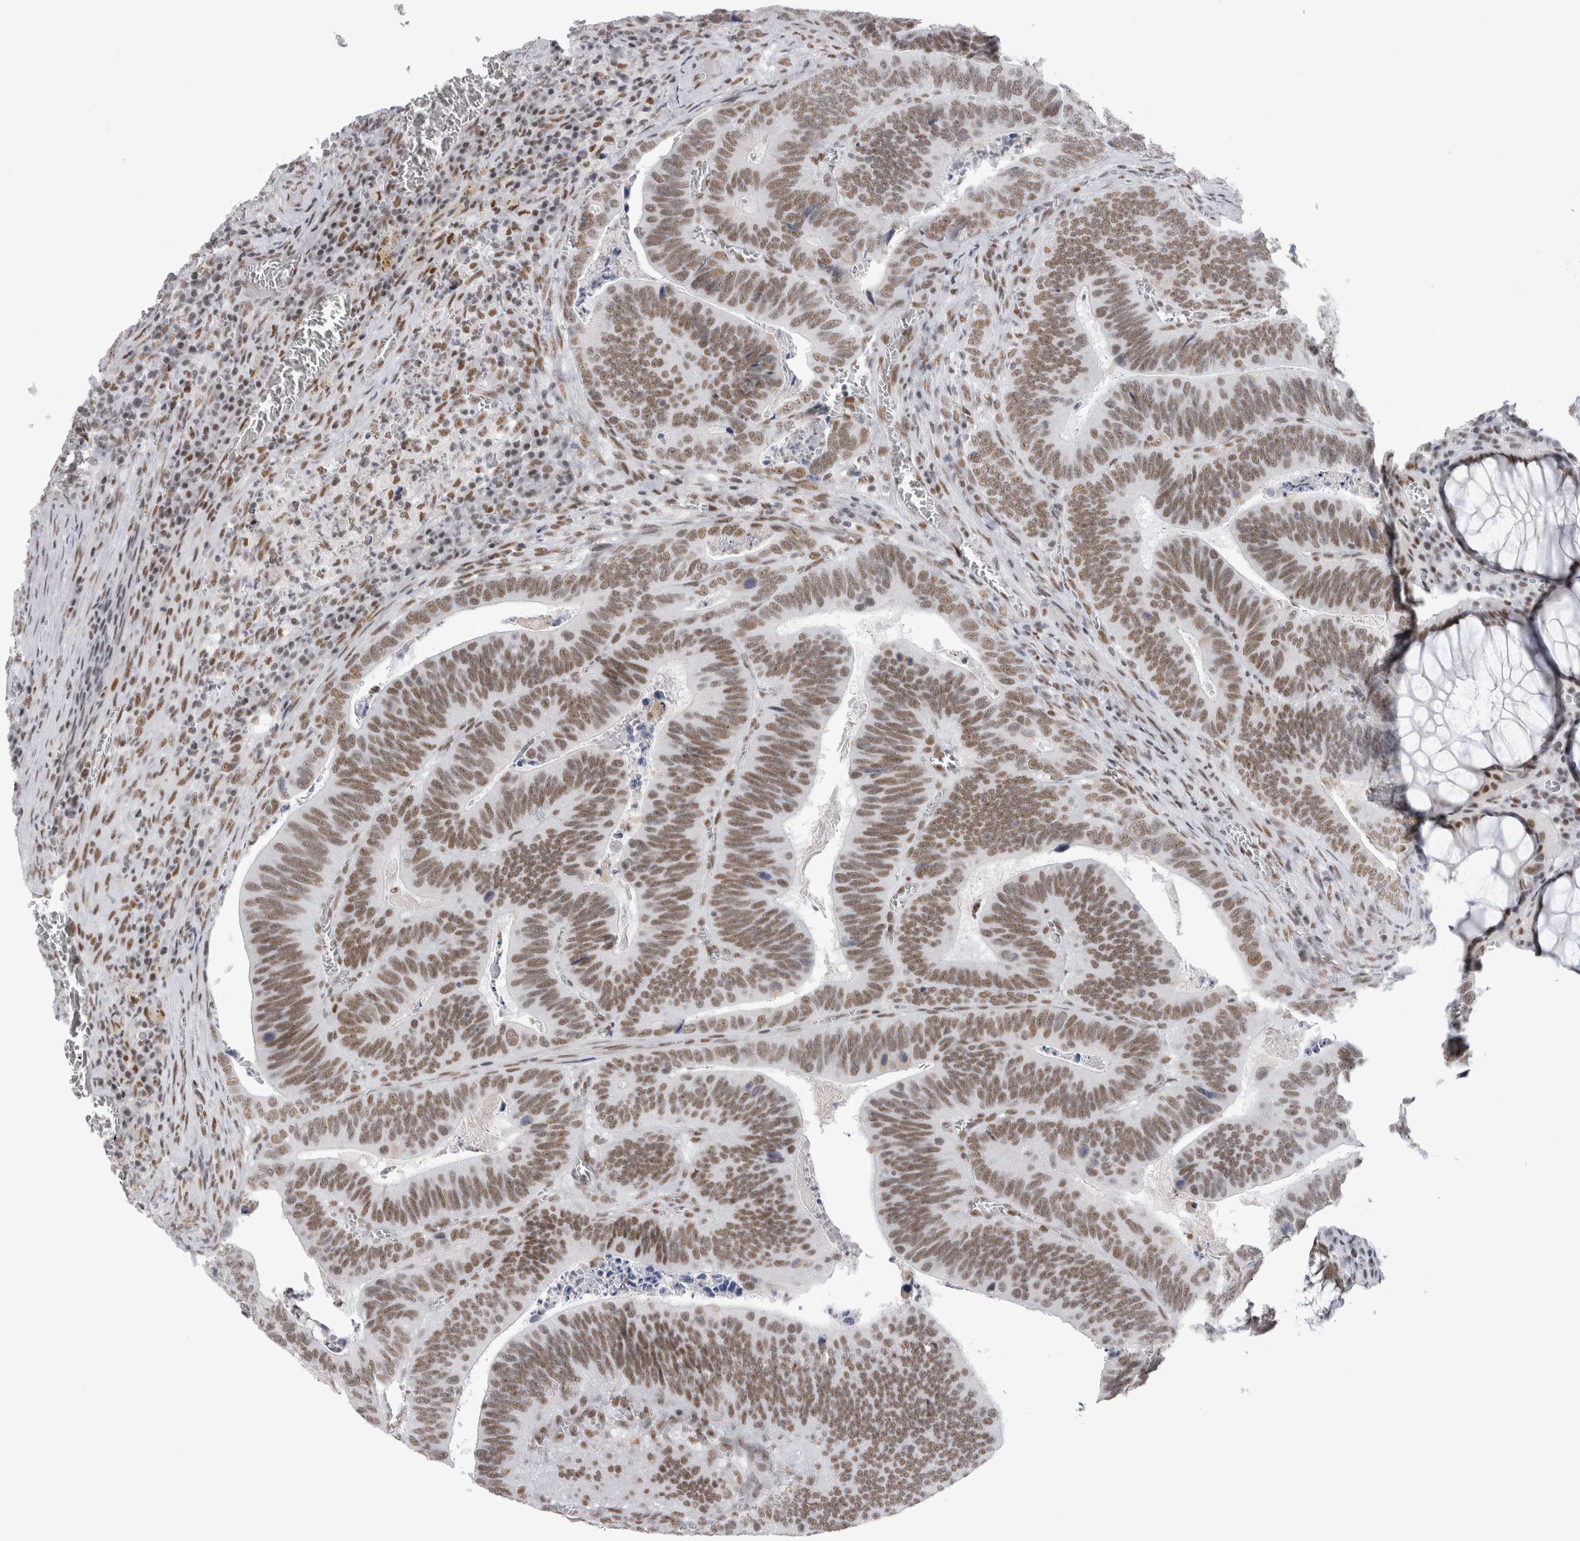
{"staining": {"intensity": "moderate", "quantity": ">75%", "location": "nuclear"}, "tissue": "colorectal cancer", "cell_type": "Tumor cells", "image_type": "cancer", "snomed": [{"axis": "morphology", "description": "Inflammation, NOS"}, {"axis": "morphology", "description": "Adenocarcinoma, NOS"}, {"axis": "topography", "description": "Colon"}], "caption": "Moderate nuclear protein staining is seen in approximately >75% of tumor cells in colorectal cancer (adenocarcinoma).", "gene": "API5", "patient": {"sex": "male", "age": 72}}